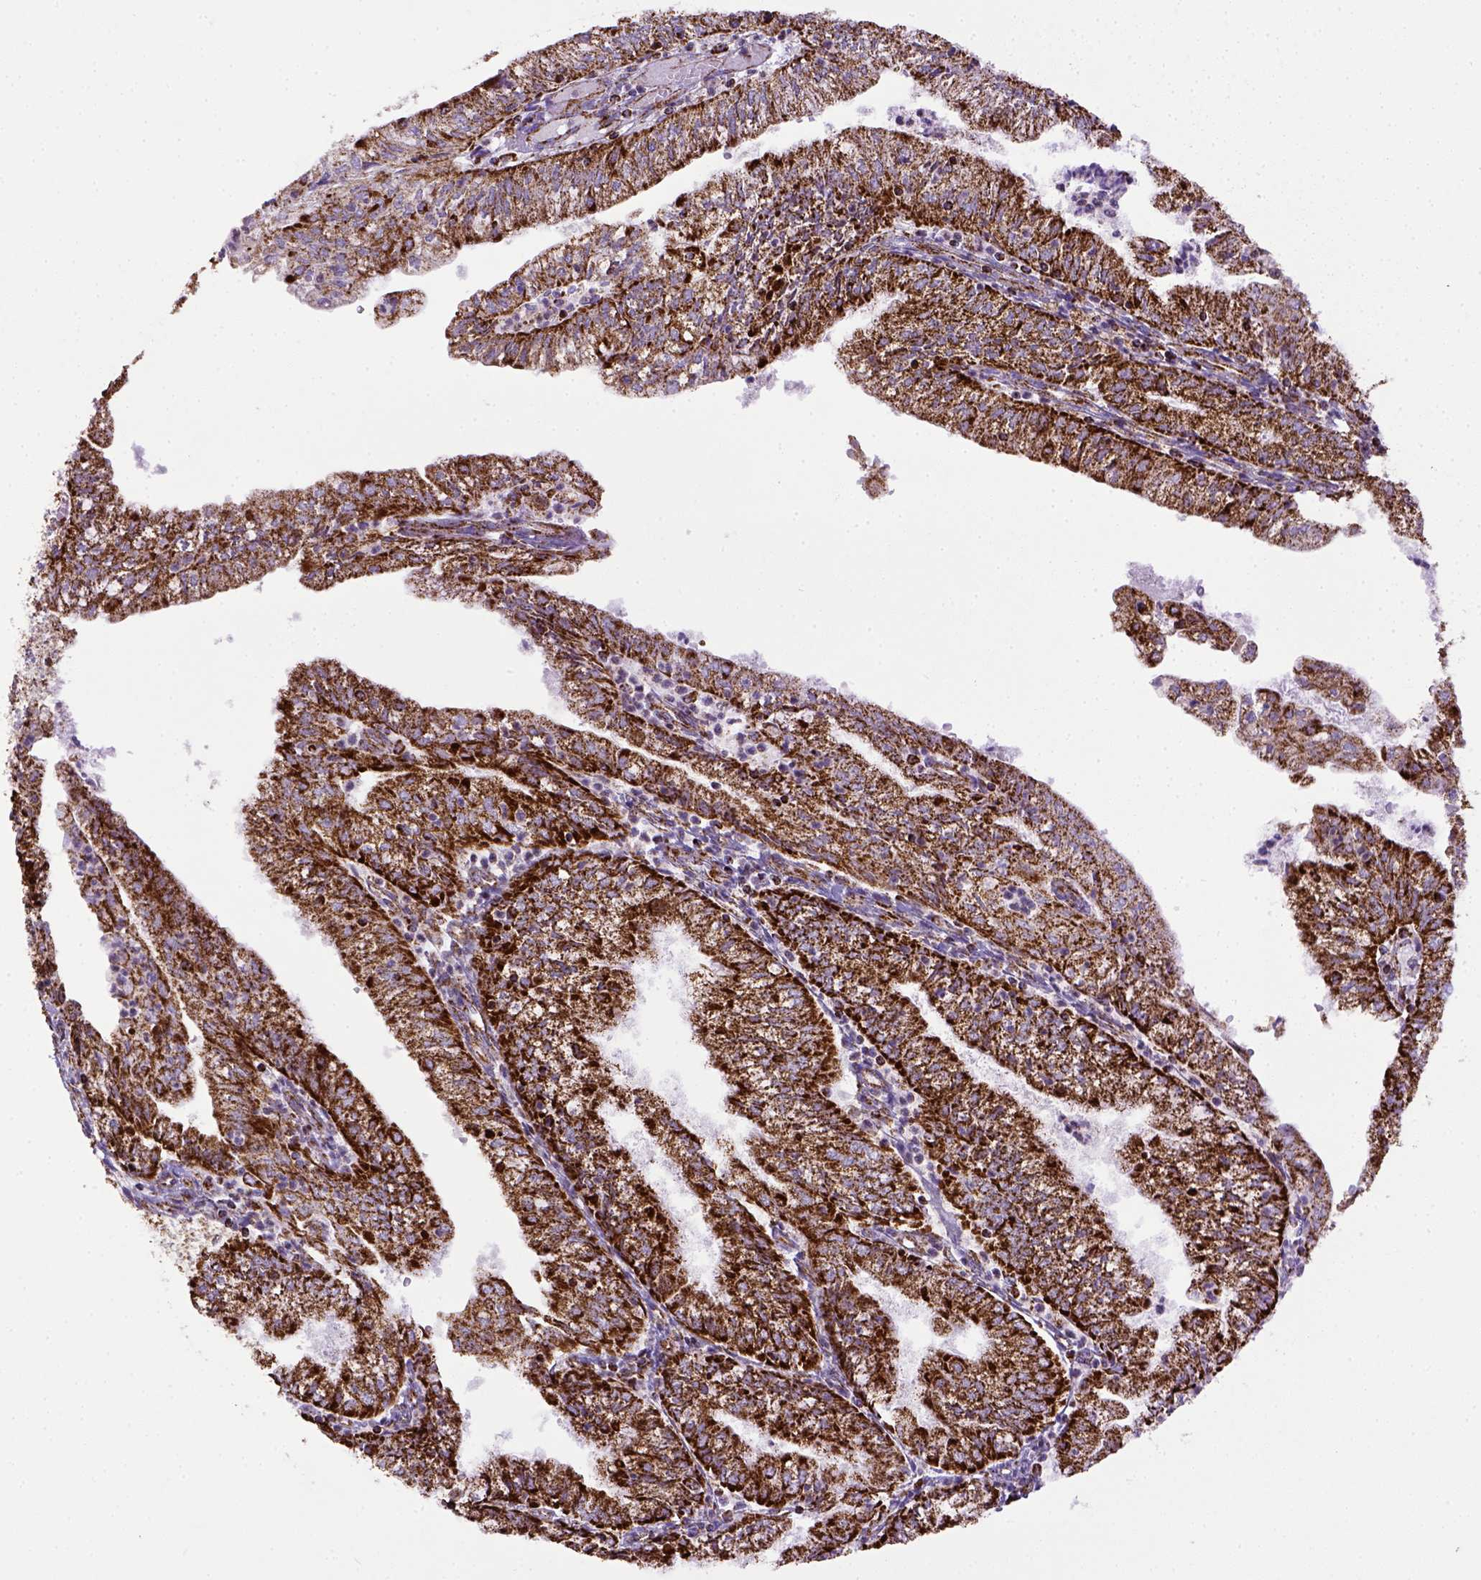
{"staining": {"intensity": "strong", "quantity": ">75%", "location": "cytoplasmic/membranous"}, "tissue": "endometrial cancer", "cell_type": "Tumor cells", "image_type": "cancer", "snomed": [{"axis": "morphology", "description": "Adenocarcinoma, NOS"}, {"axis": "topography", "description": "Endometrium"}], "caption": "Protein expression analysis of adenocarcinoma (endometrial) exhibits strong cytoplasmic/membranous staining in about >75% of tumor cells.", "gene": "MT-CO1", "patient": {"sex": "female", "age": 55}}